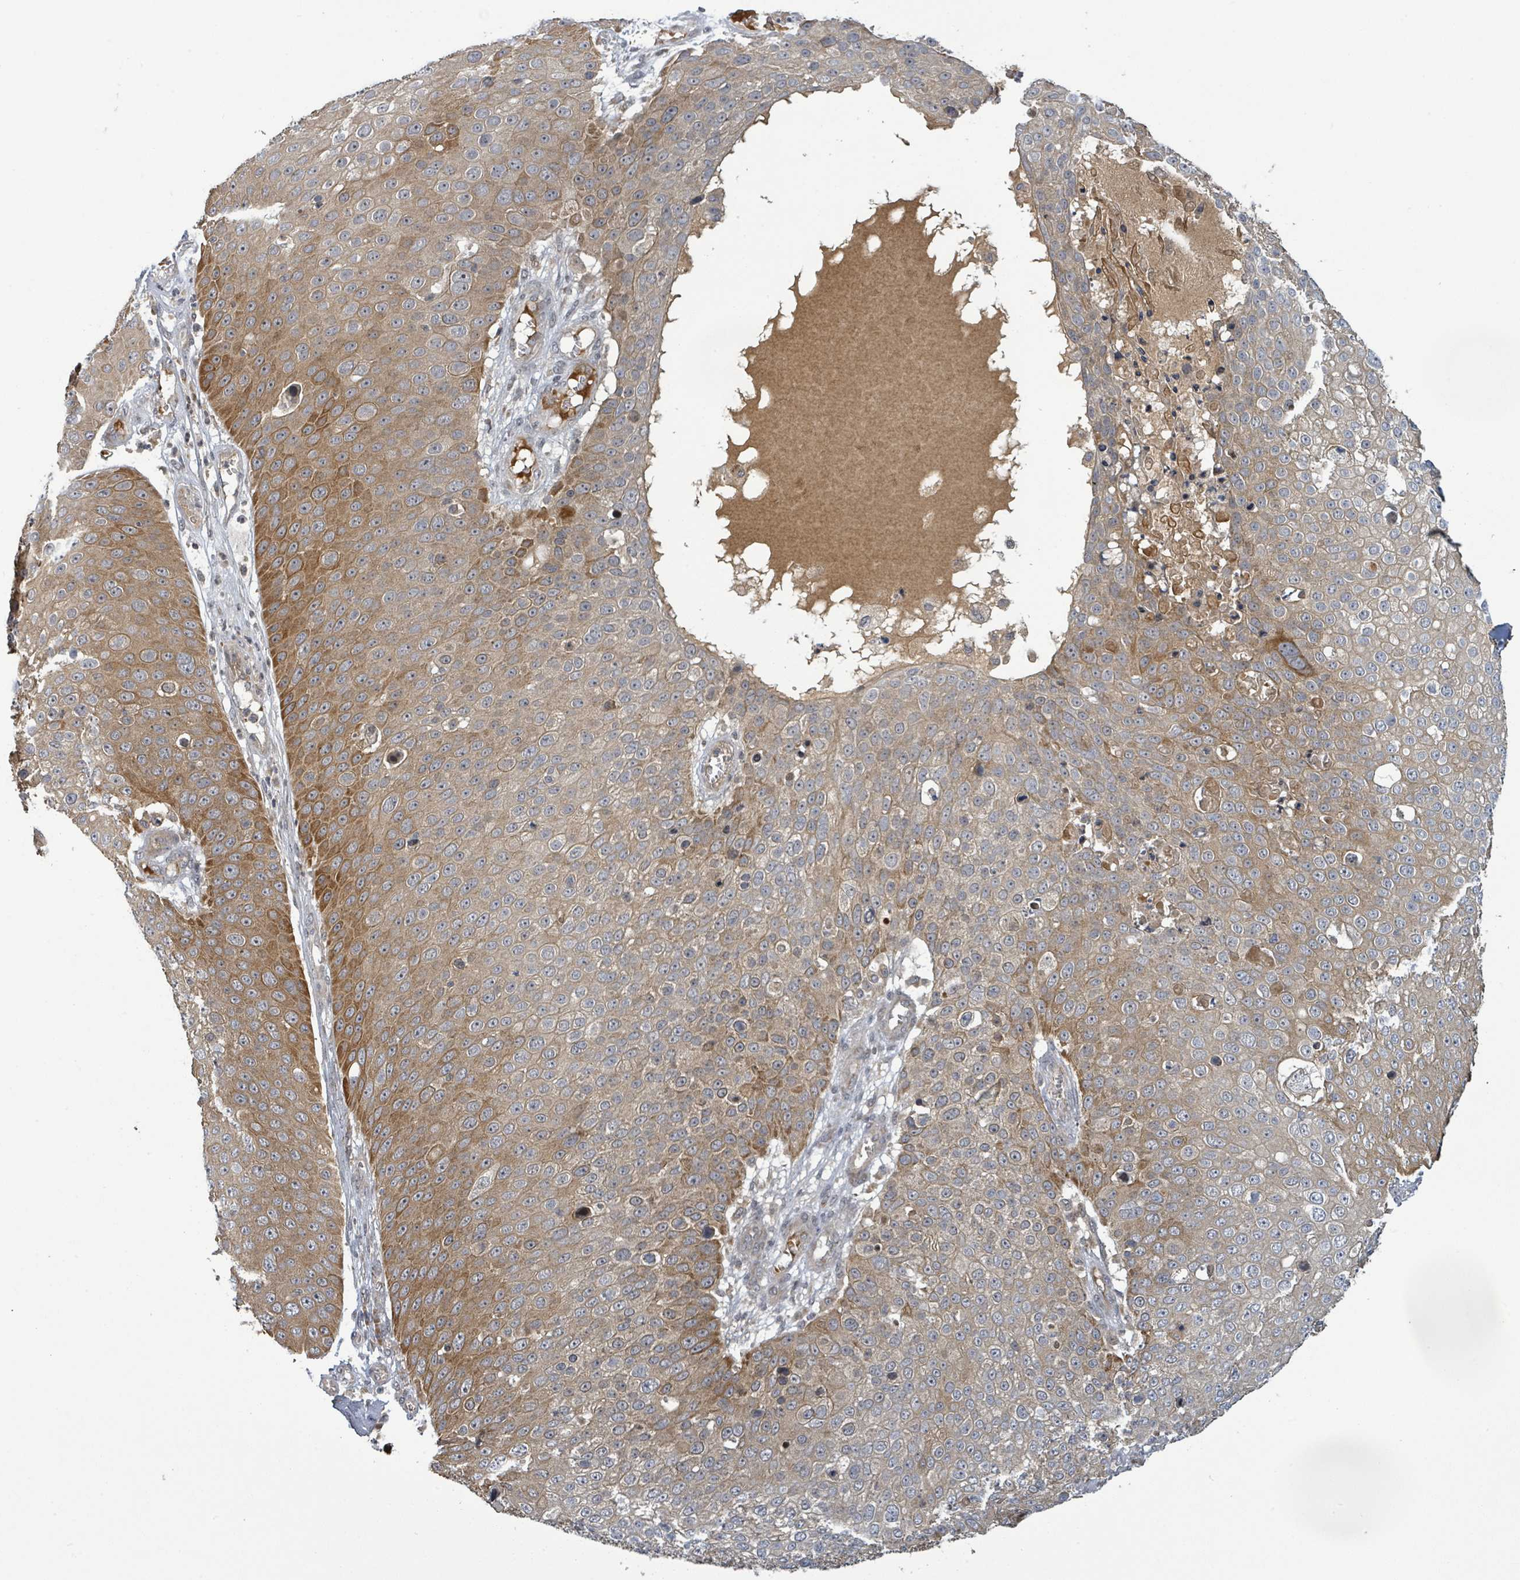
{"staining": {"intensity": "moderate", "quantity": "25%-75%", "location": "cytoplasmic/membranous"}, "tissue": "skin cancer", "cell_type": "Tumor cells", "image_type": "cancer", "snomed": [{"axis": "morphology", "description": "Squamous cell carcinoma, NOS"}, {"axis": "topography", "description": "Skin"}], "caption": "Tumor cells display medium levels of moderate cytoplasmic/membranous expression in about 25%-75% of cells in human skin cancer (squamous cell carcinoma). Using DAB (brown) and hematoxylin (blue) stains, captured at high magnification using brightfield microscopy.", "gene": "ITGA11", "patient": {"sex": "male", "age": 71}}